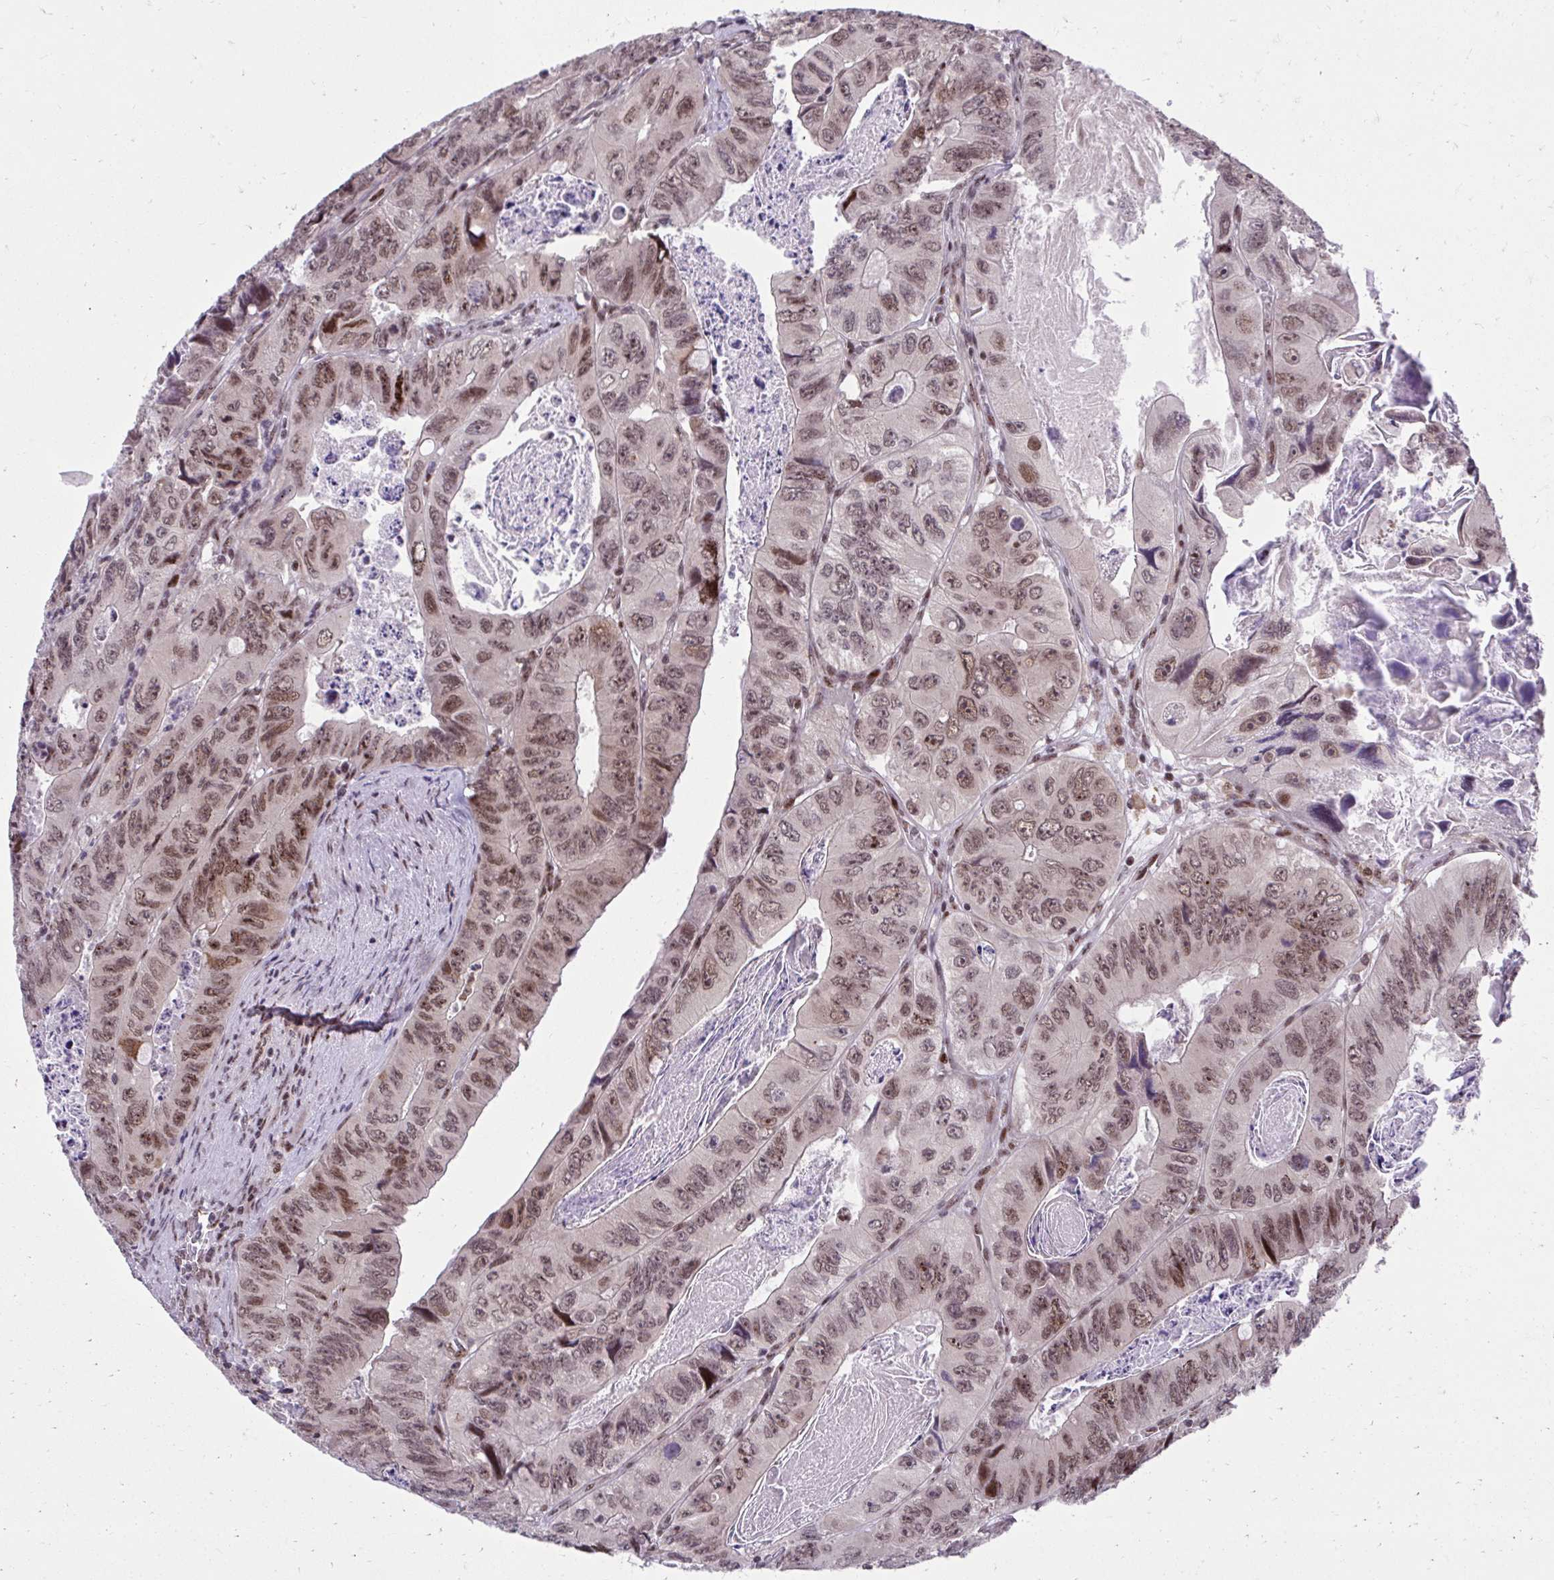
{"staining": {"intensity": "moderate", "quantity": ">75%", "location": "nuclear"}, "tissue": "colorectal cancer", "cell_type": "Tumor cells", "image_type": "cancer", "snomed": [{"axis": "morphology", "description": "Adenocarcinoma, NOS"}, {"axis": "topography", "description": "Colon"}], "caption": "Adenocarcinoma (colorectal) tissue reveals moderate nuclear staining in approximately >75% of tumor cells", "gene": "HOXA4", "patient": {"sex": "female", "age": 84}}